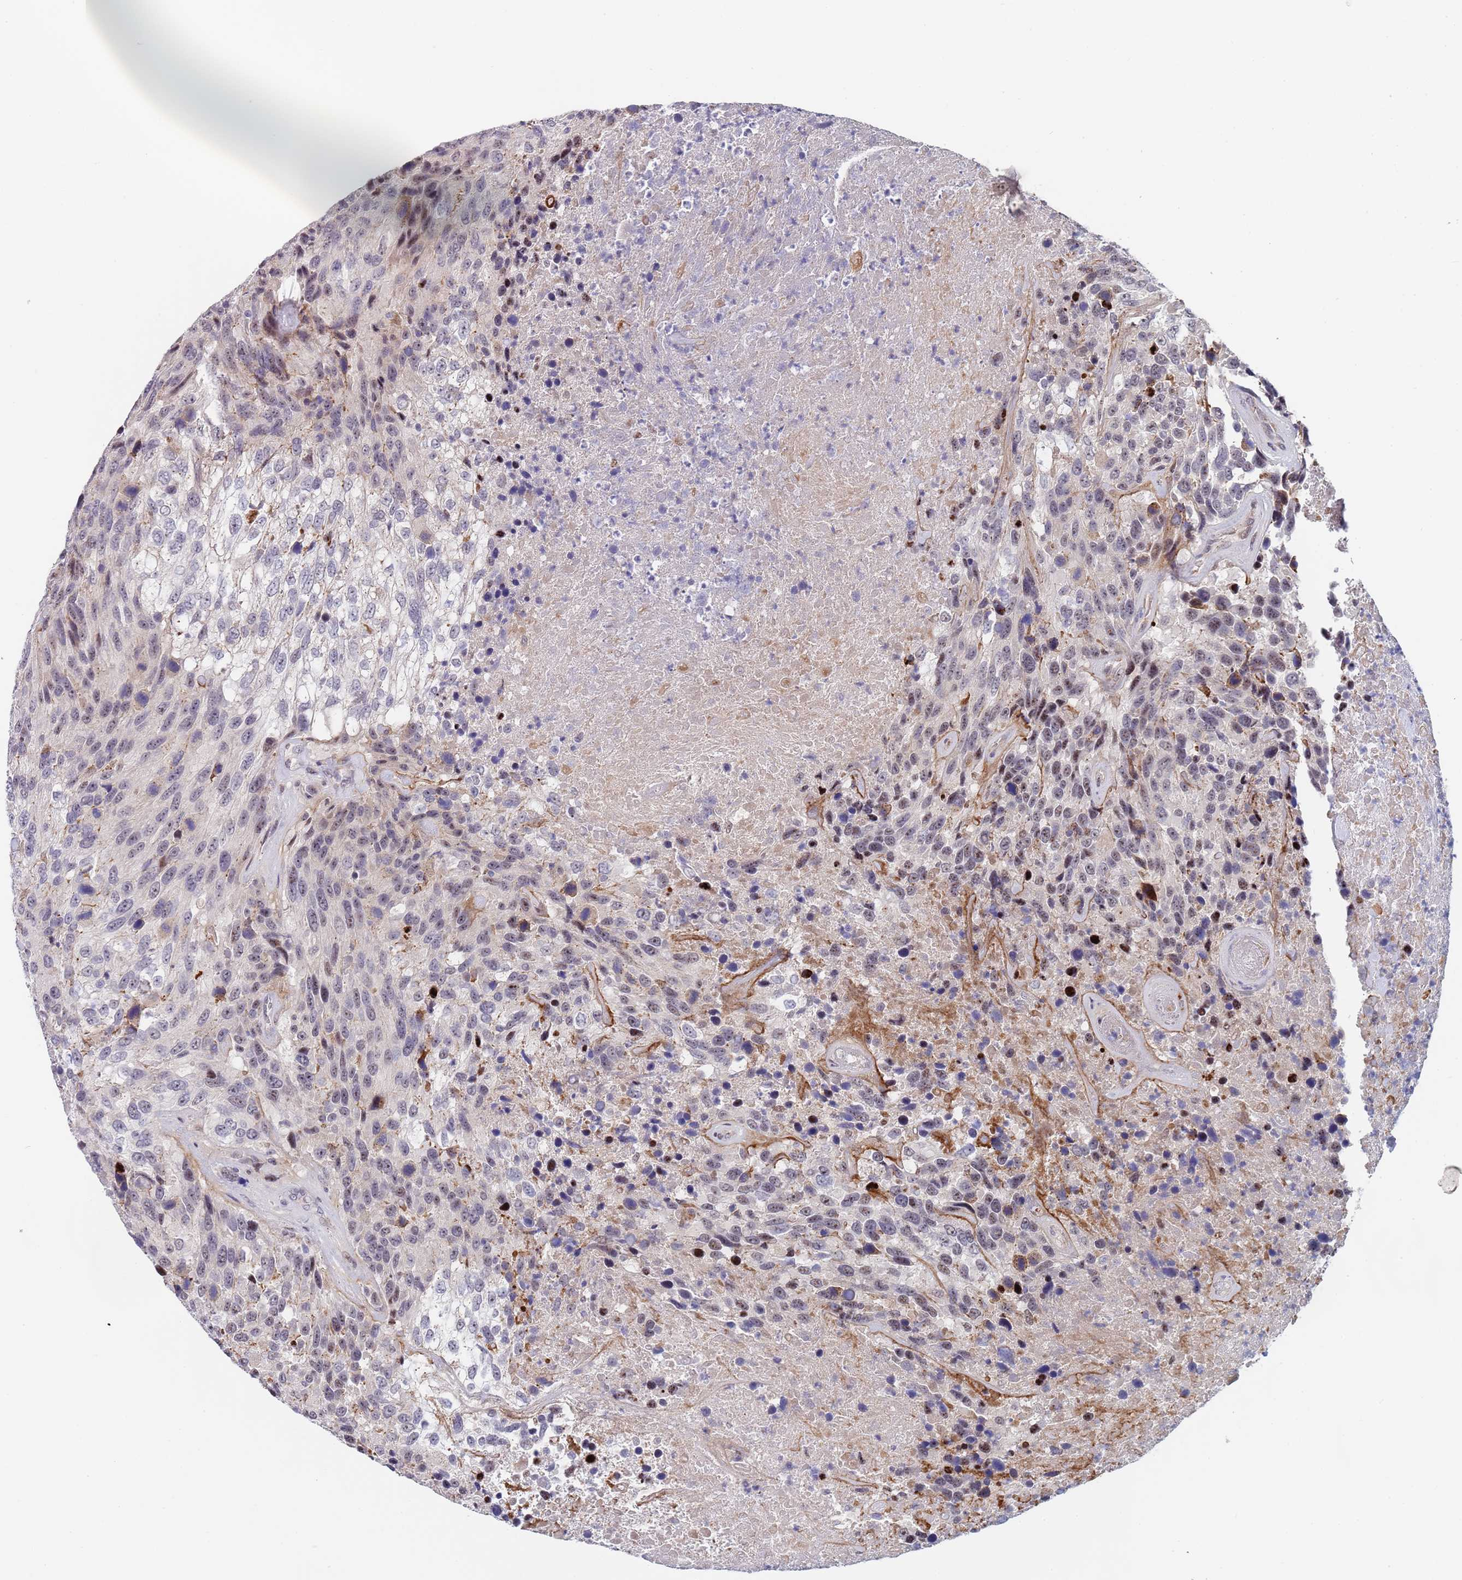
{"staining": {"intensity": "negative", "quantity": "none", "location": "none"}, "tissue": "urothelial cancer", "cell_type": "Tumor cells", "image_type": "cancer", "snomed": [{"axis": "morphology", "description": "Urothelial carcinoma, High grade"}, {"axis": "topography", "description": "Urinary bladder"}], "caption": "A high-resolution image shows IHC staining of urothelial cancer, which reveals no significant expression in tumor cells.", "gene": "PLCL2", "patient": {"sex": "female", "age": 70}}